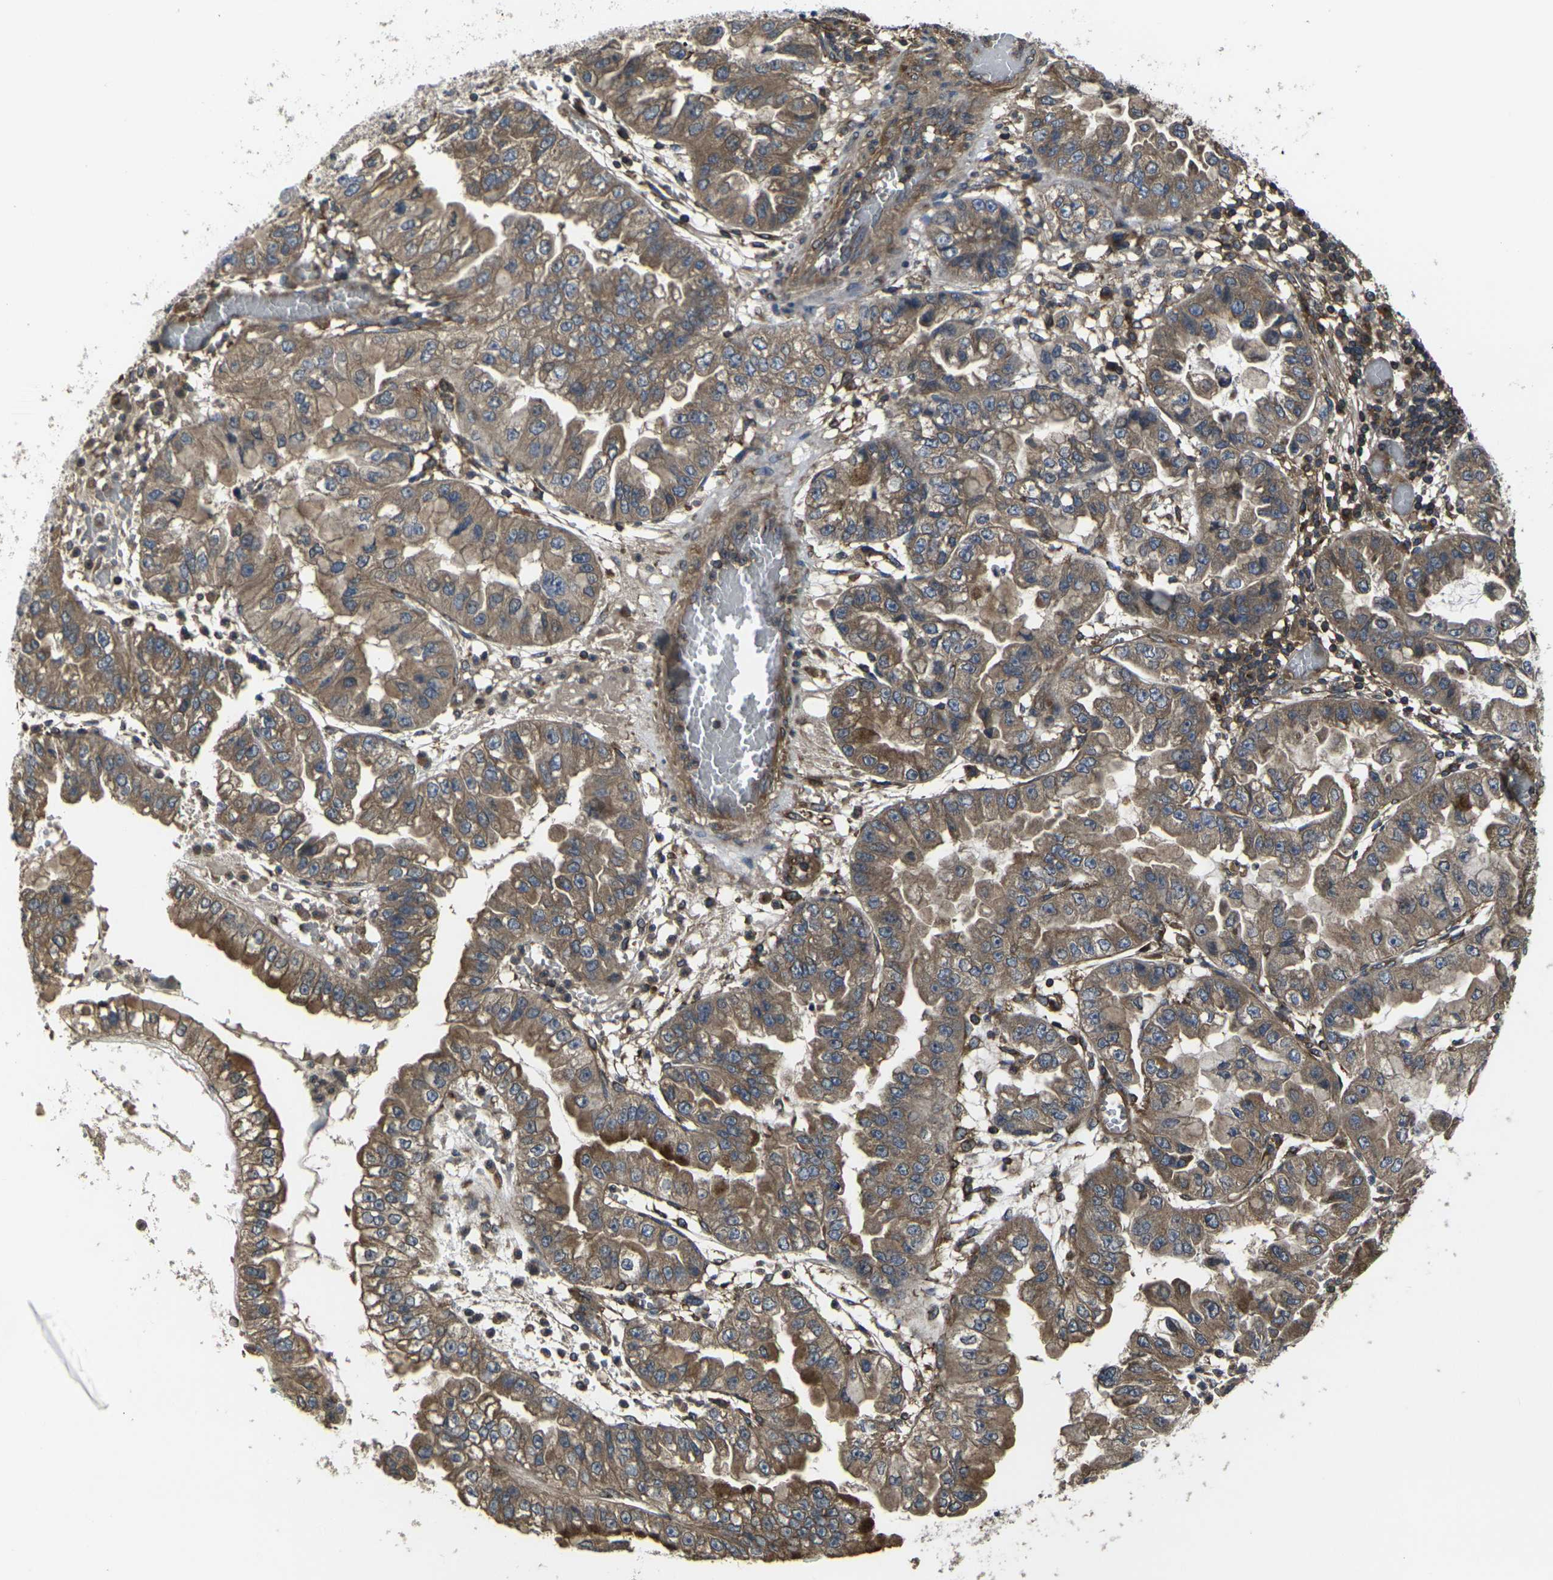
{"staining": {"intensity": "moderate", "quantity": ">75%", "location": "cytoplasmic/membranous"}, "tissue": "liver cancer", "cell_type": "Tumor cells", "image_type": "cancer", "snomed": [{"axis": "morphology", "description": "Cholangiocarcinoma"}, {"axis": "topography", "description": "Liver"}], "caption": "Immunohistochemical staining of liver cholangiocarcinoma shows medium levels of moderate cytoplasmic/membranous protein positivity in about >75% of tumor cells. (DAB (3,3'-diaminobenzidine) IHC with brightfield microscopy, high magnification).", "gene": "PRKACB", "patient": {"sex": "female", "age": 79}}